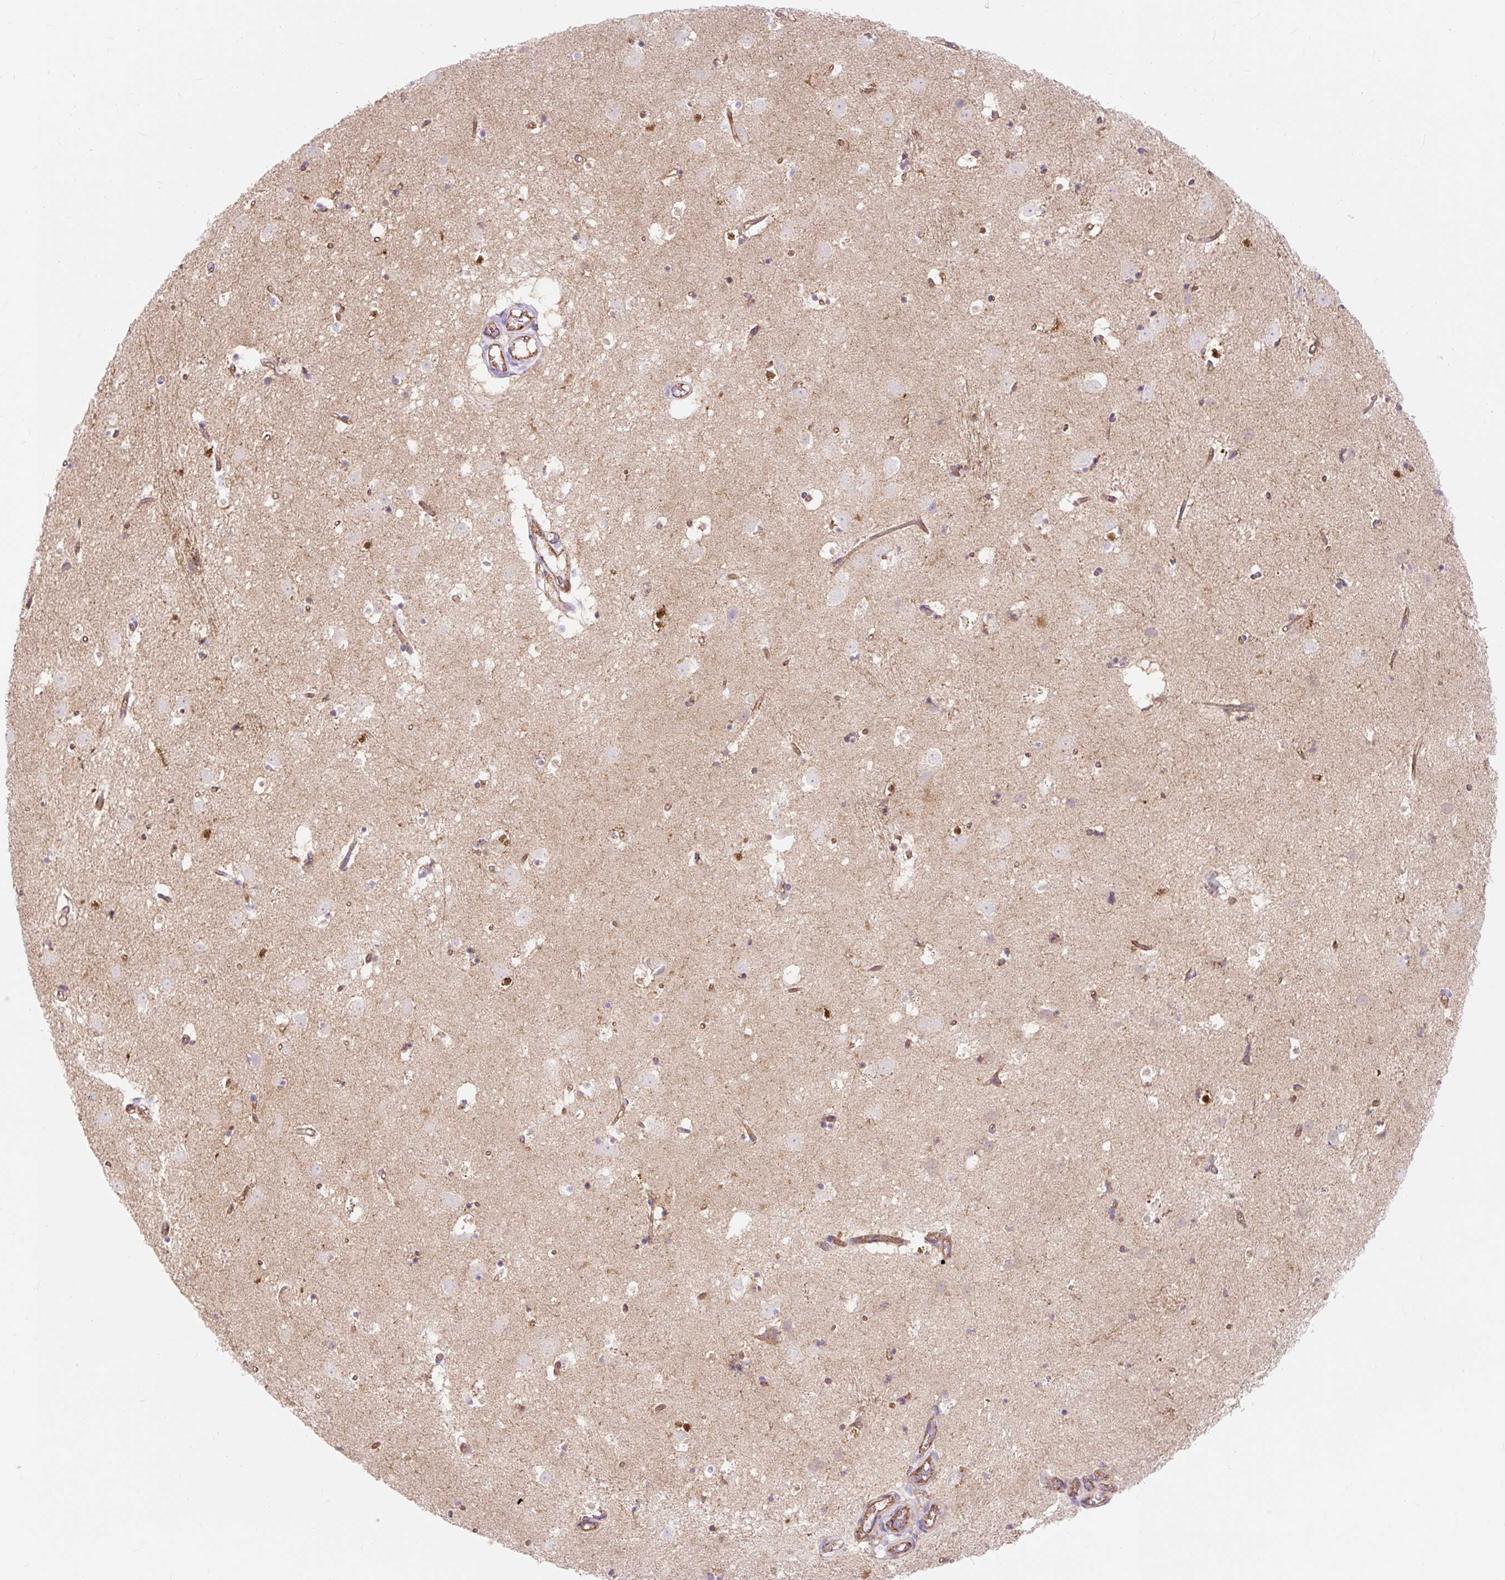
{"staining": {"intensity": "weak", "quantity": "<25%", "location": "cytoplasmic/membranous"}, "tissue": "caudate", "cell_type": "Glial cells", "image_type": "normal", "snomed": [{"axis": "morphology", "description": "Normal tissue, NOS"}, {"axis": "topography", "description": "Lateral ventricle wall"}], "caption": "An IHC histopathology image of benign caudate is shown. There is no staining in glial cells of caudate. Brightfield microscopy of immunohistochemistry stained with DAB (3,3'-diaminobenzidine) (brown) and hematoxylin (blue), captured at high magnification.", "gene": "HIP1R", "patient": {"sex": "male", "age": 58}}